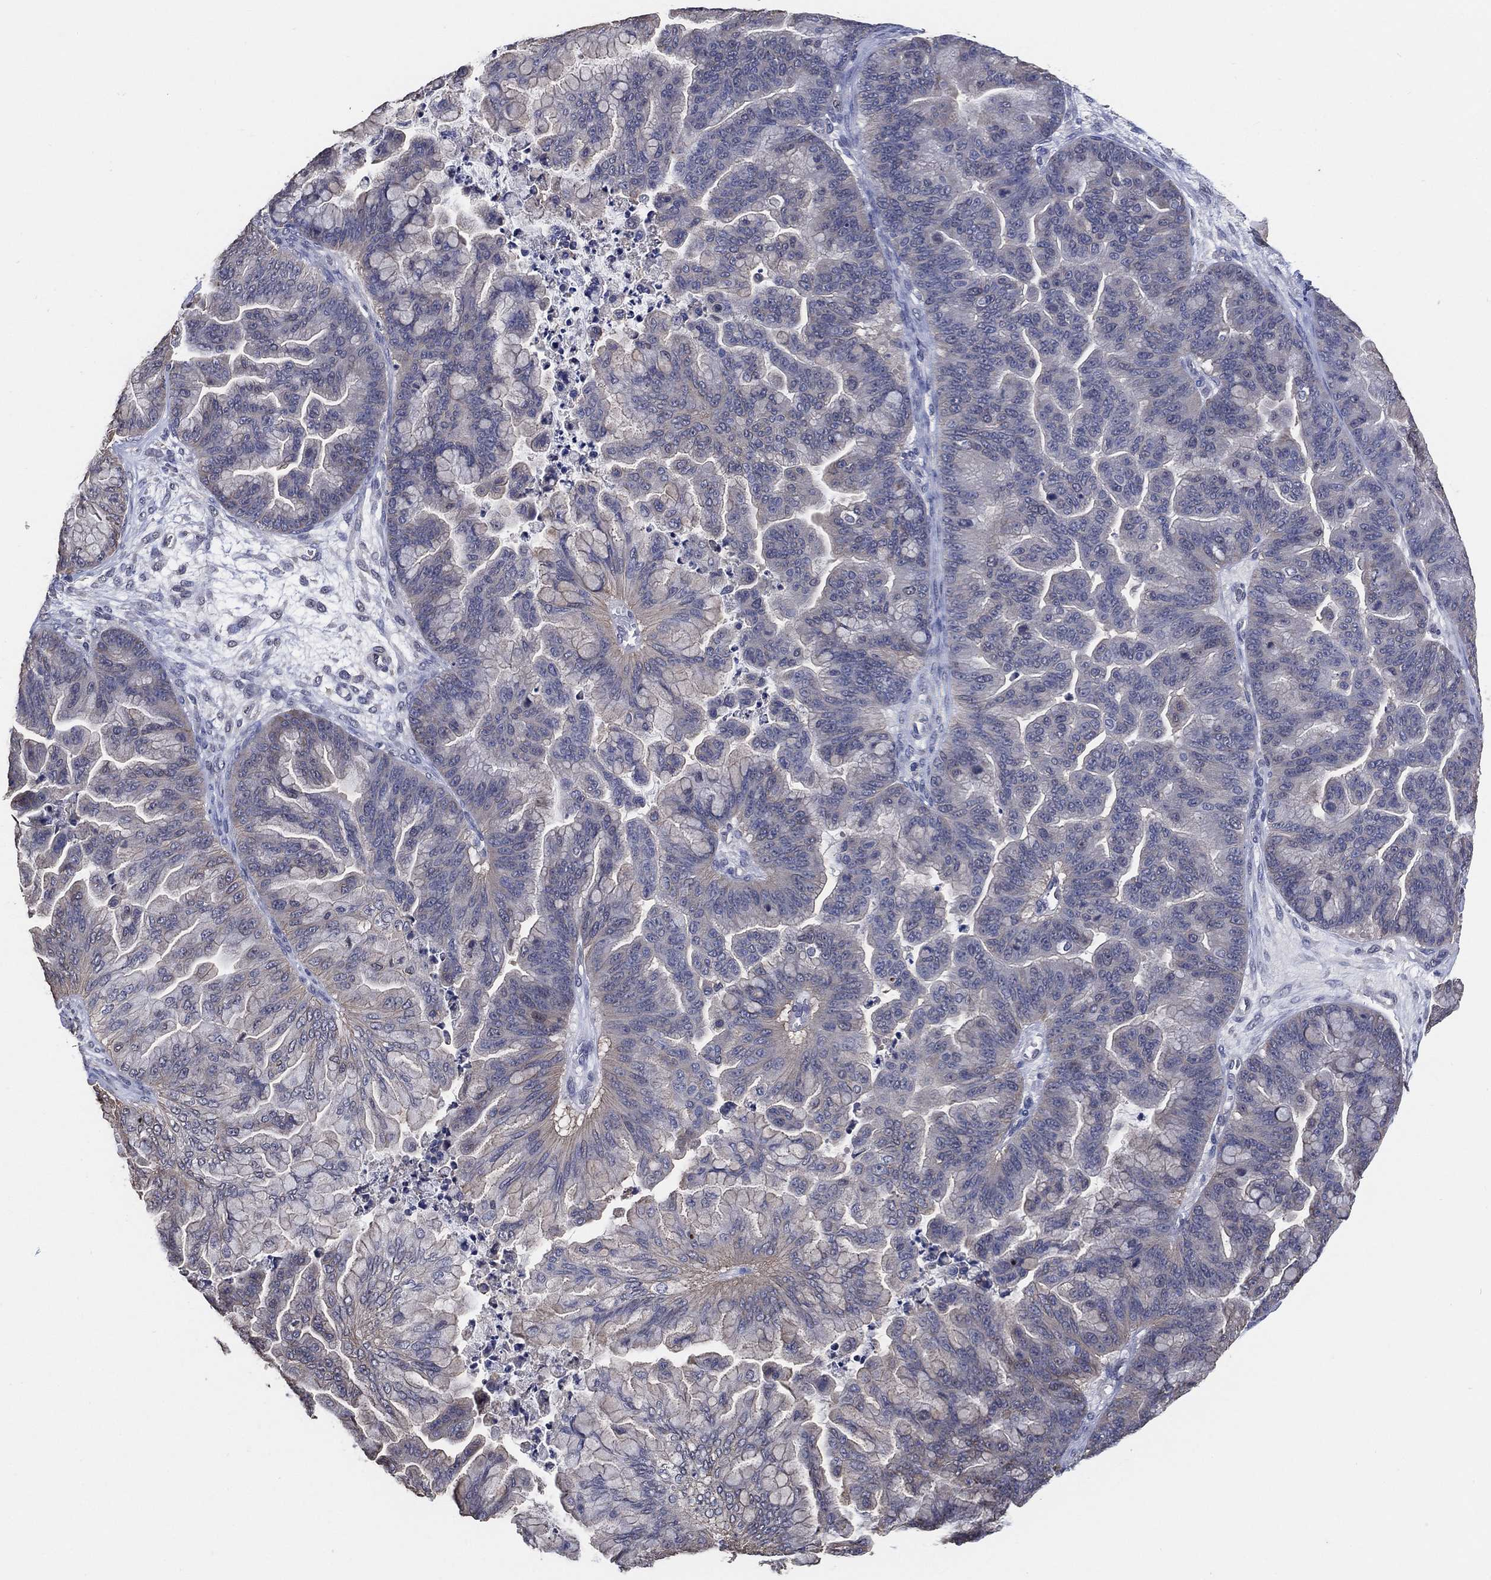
{"staining": {"intensity": "weak", "quantity": "<25%", "location": "cytoplasmic/membranous"}, "tissue": "ovarian cancer", "cell_type": "Tumor cells", "image_type": "cancer", "snomed": [{"axis": "morphology", "description": "Cystadenocarcinoma, mucinous, NOS"}, {"axis": "topography", "description": "Ovary"}], "caption": "Immunohistochemistry of human mucinous cystadenocarcinoma (ovarian) reveals no expression in tumor cells.", "gene": "KLK5", "patient": {"sex": "female", "age": 67}}